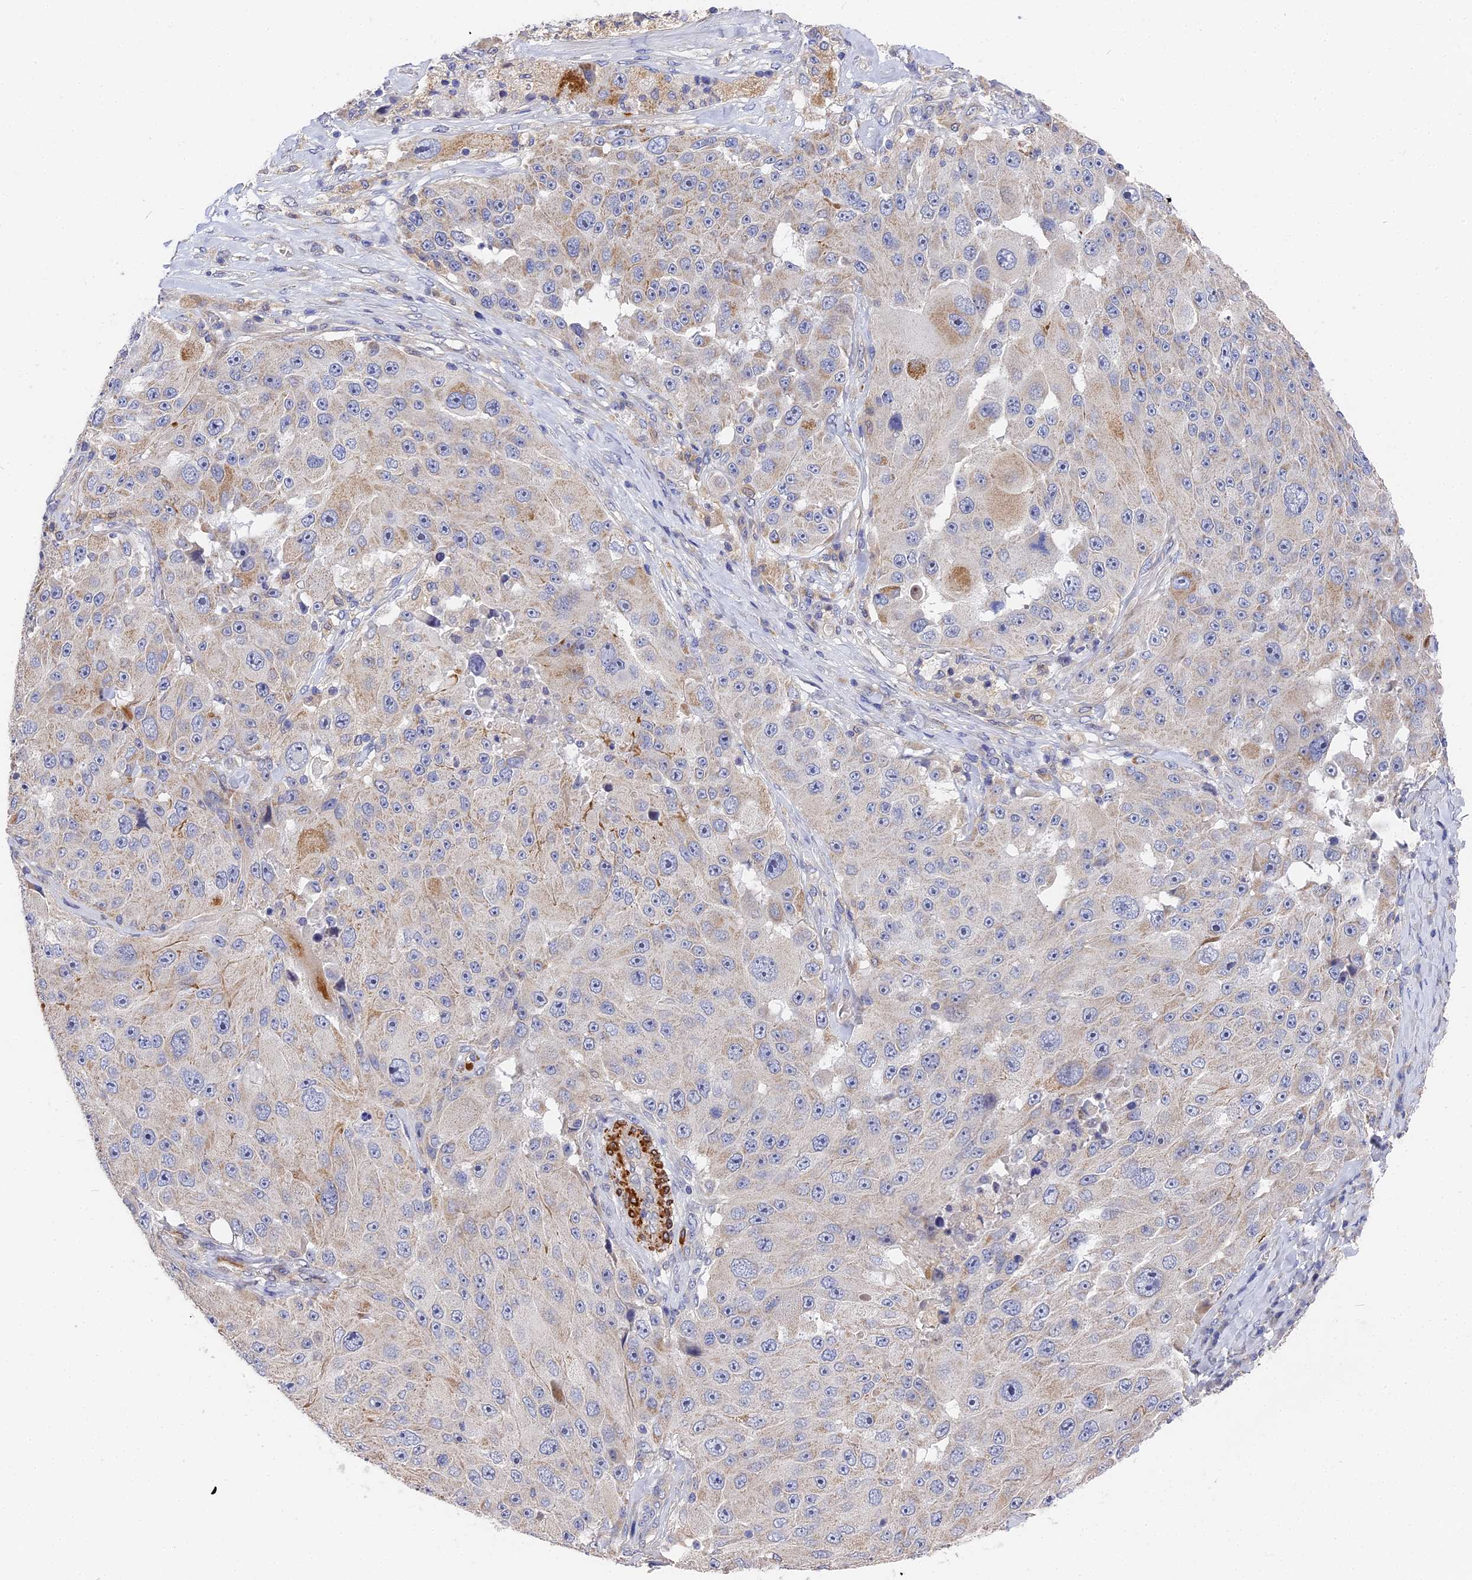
{"staining": {"intensity": "negative", "quantity": "none", "location": "none"}, "tissue": "melanoma", "cell_type": "Tumor cells", "image_type": "cancer", "snomed": [{"axis": "morphology", "description": "Malignant melanoma, Metastatic site"}, {"axis": "topography", "description": "Lymph node"}], "caption": "Protein analysis of melanoma displays no significant staining in tumor cells.", "gene": "CCDC113", "patient": {"sex": "male", "age": 62}}